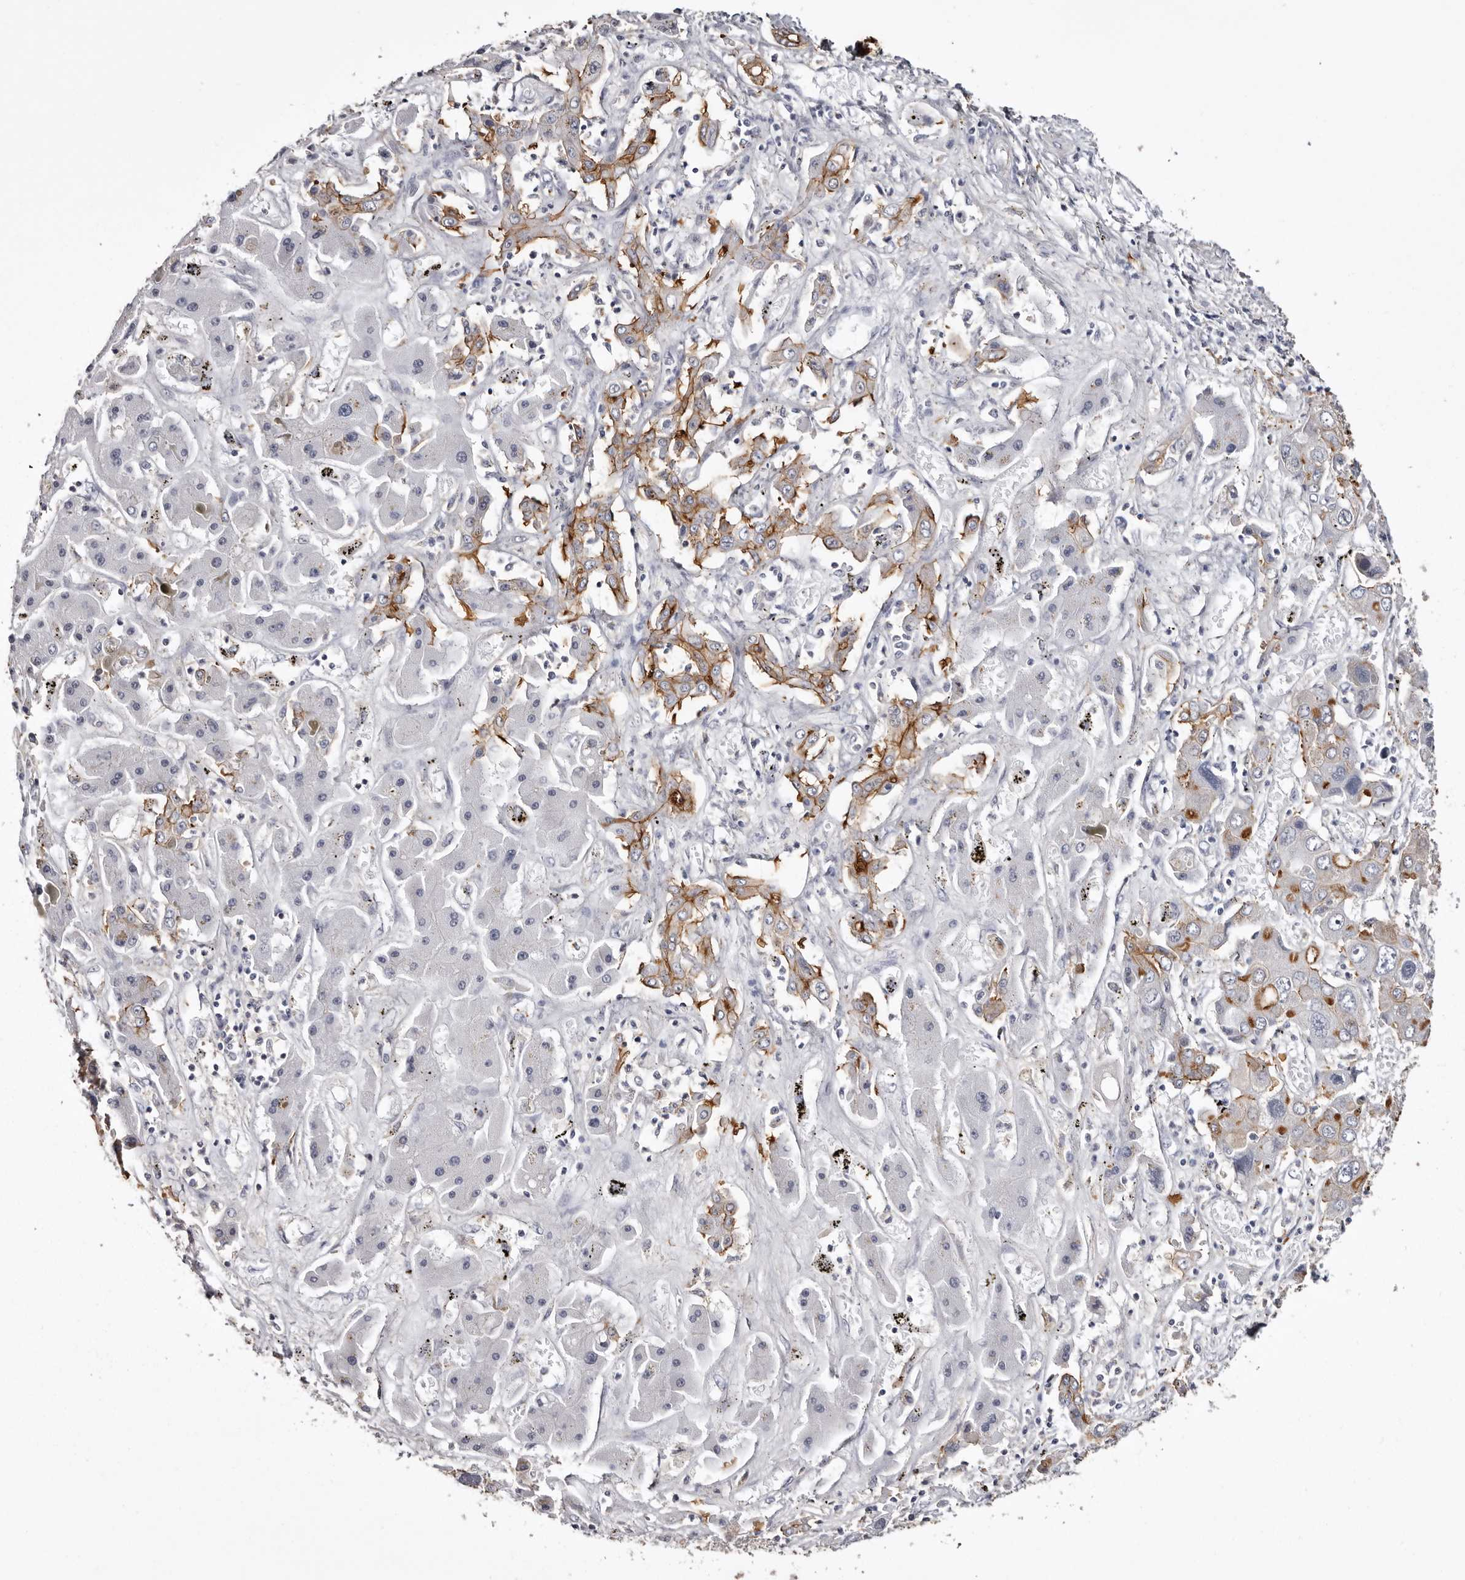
{"staining": {"intensity": "moderate", "quantity": "<25%", "location": "cytoplasmic/membranous"}, "tissue": "liver cancer", "cell_type": "Tumor cells", "image_type": "cancer", "snomed": [{"axis": "morphology", "description": "Cholangiocarcinoma"}, {"axis": "topography", "description": "Liver"}], "caption": "DAB (3,3'-diaminobenzidine) immunohistochemical staining of human liver cholangiocarcinoma reveals moderate cytoplasmic/membranous protein expression in approximately <25% of tumor cells.", "gene": "LAD1", "patient": {"sex": "male", "age": 67}}